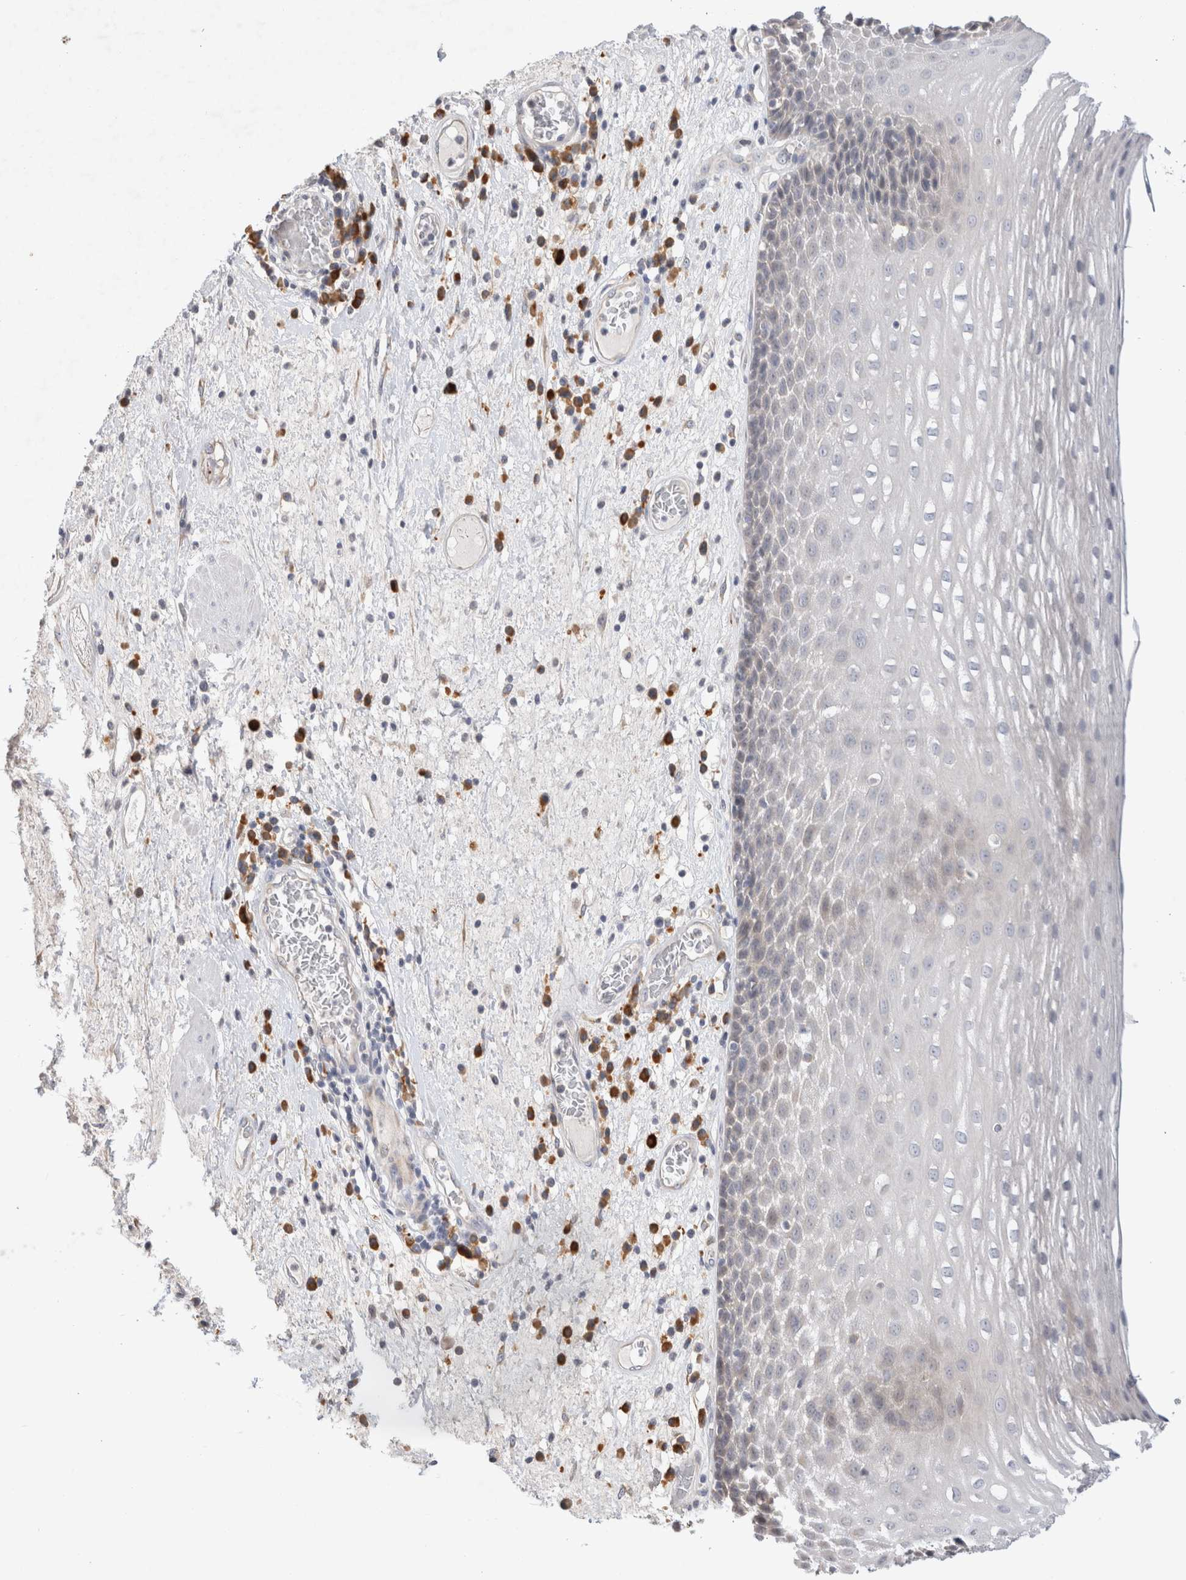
{"staining": {"intensity": "weak", "quantity": "<25%", "location": "cytoplasmic/membranous"}, "tissue": "esophagus", "cell_type": "Squamous epithelial cells", "image_type": "normal", "snomed": [{"axis": "morphology", "description": "Normal tissue, NOS"}, {"axis": "morphology", "description": "Adenocarcinoma, NOS"}, {"axis": "topography", "description": "Esophagus"}], "caption": "Immunohistochemistry of benign esophagus displays no positivity in squamous epithelial cells. (Stains: DAB immunohistochemistry with hematoxylin counter stain, Microscopy: brightfield microscopy at high magnification).", "gene": "NEDD4L", "patient": {"sex": "male", "age": 62}}